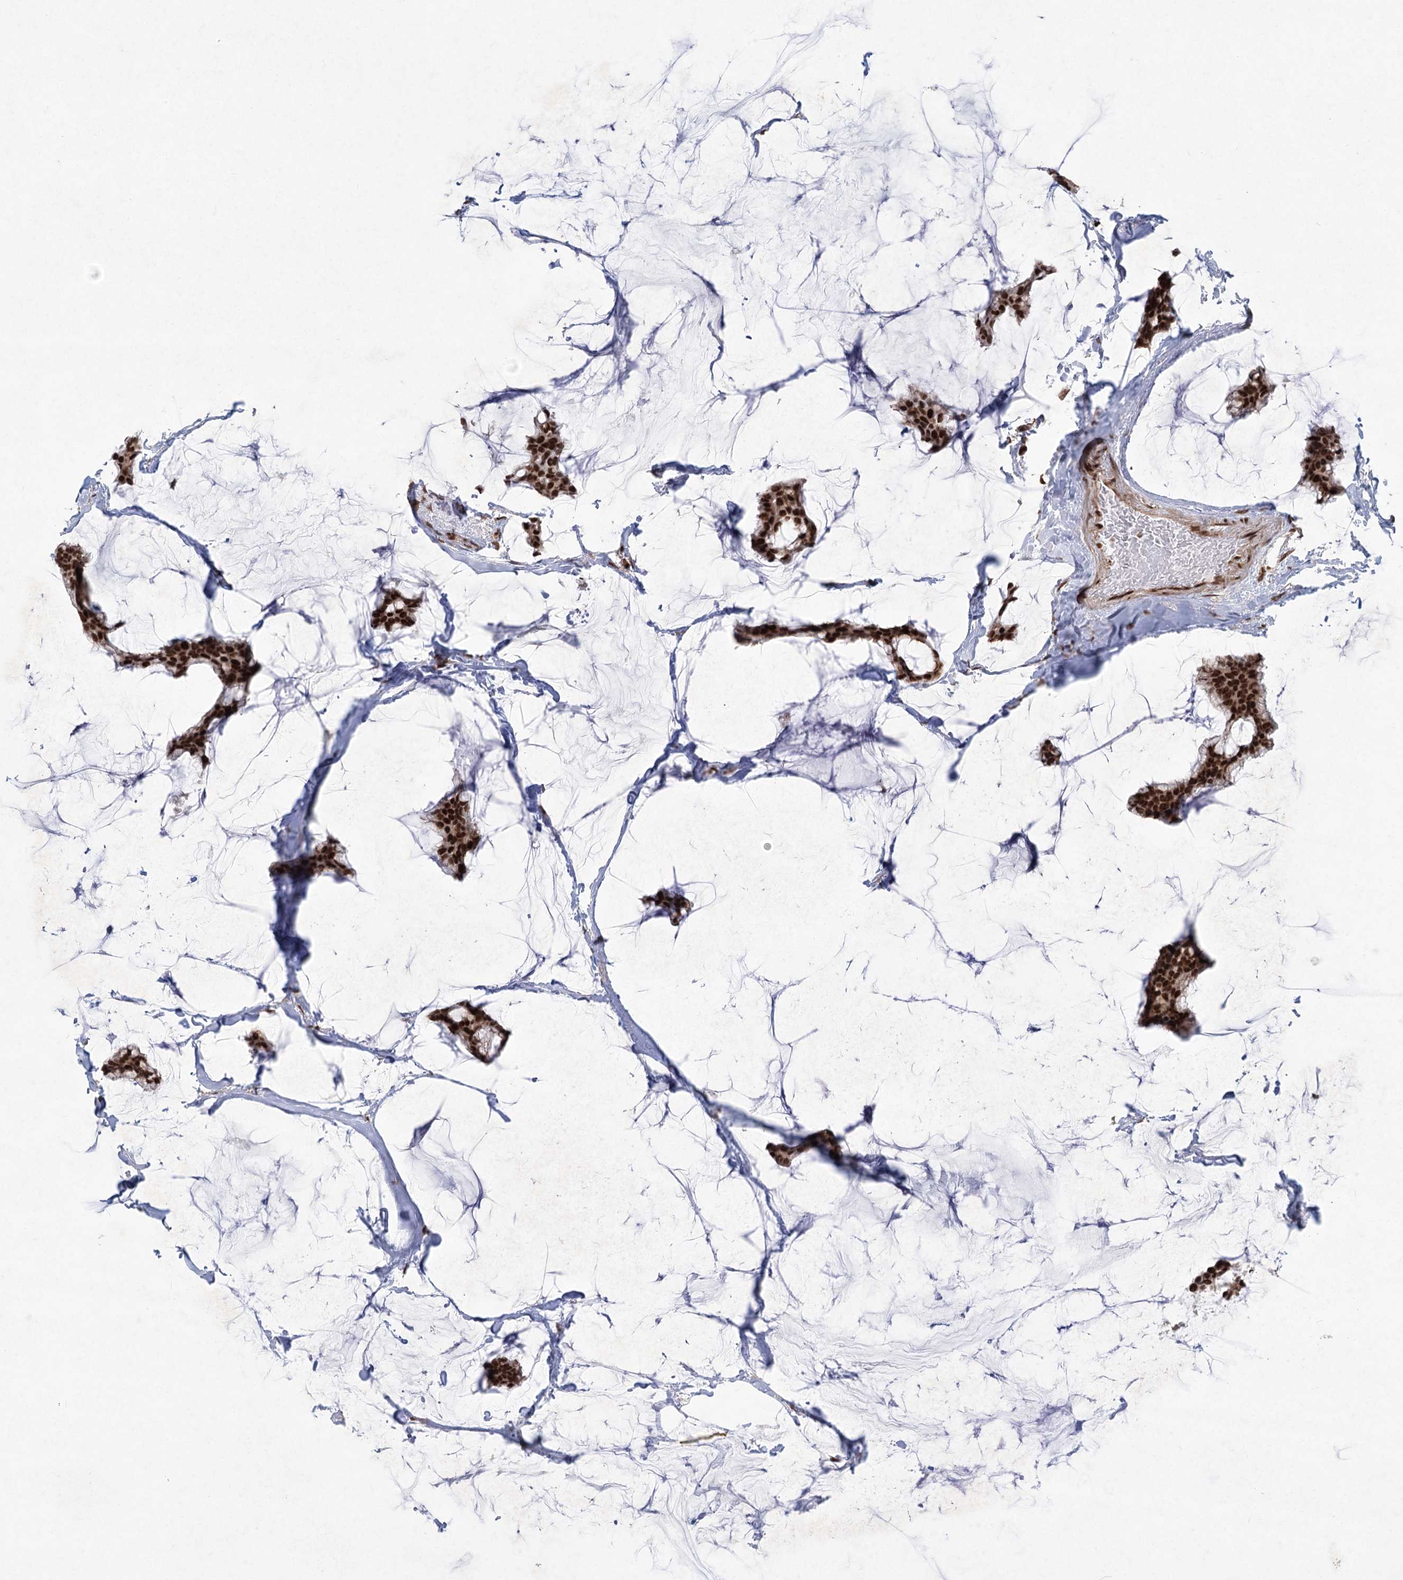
{"staining": {"intensity": "strong", "quantity": ">75%", "location": "nuclear"}, "tissue": "breast cancer", "cell_type": "Tumor cells", "image_type": "cancer", "snomed": [{"axis": "morphology", "description": "Duct carcinoma"}, {"axis": "topography", "description": "Breast"}], "caption": "Strong nuclear expression for a protein is seen in approximately >75% of tumor cells of invasive ductal carcinoma (breast) using immunohistochemistry (IHC).", "gene": "ZCCHC8", "patient": {"sex": "female", "age": 93}}